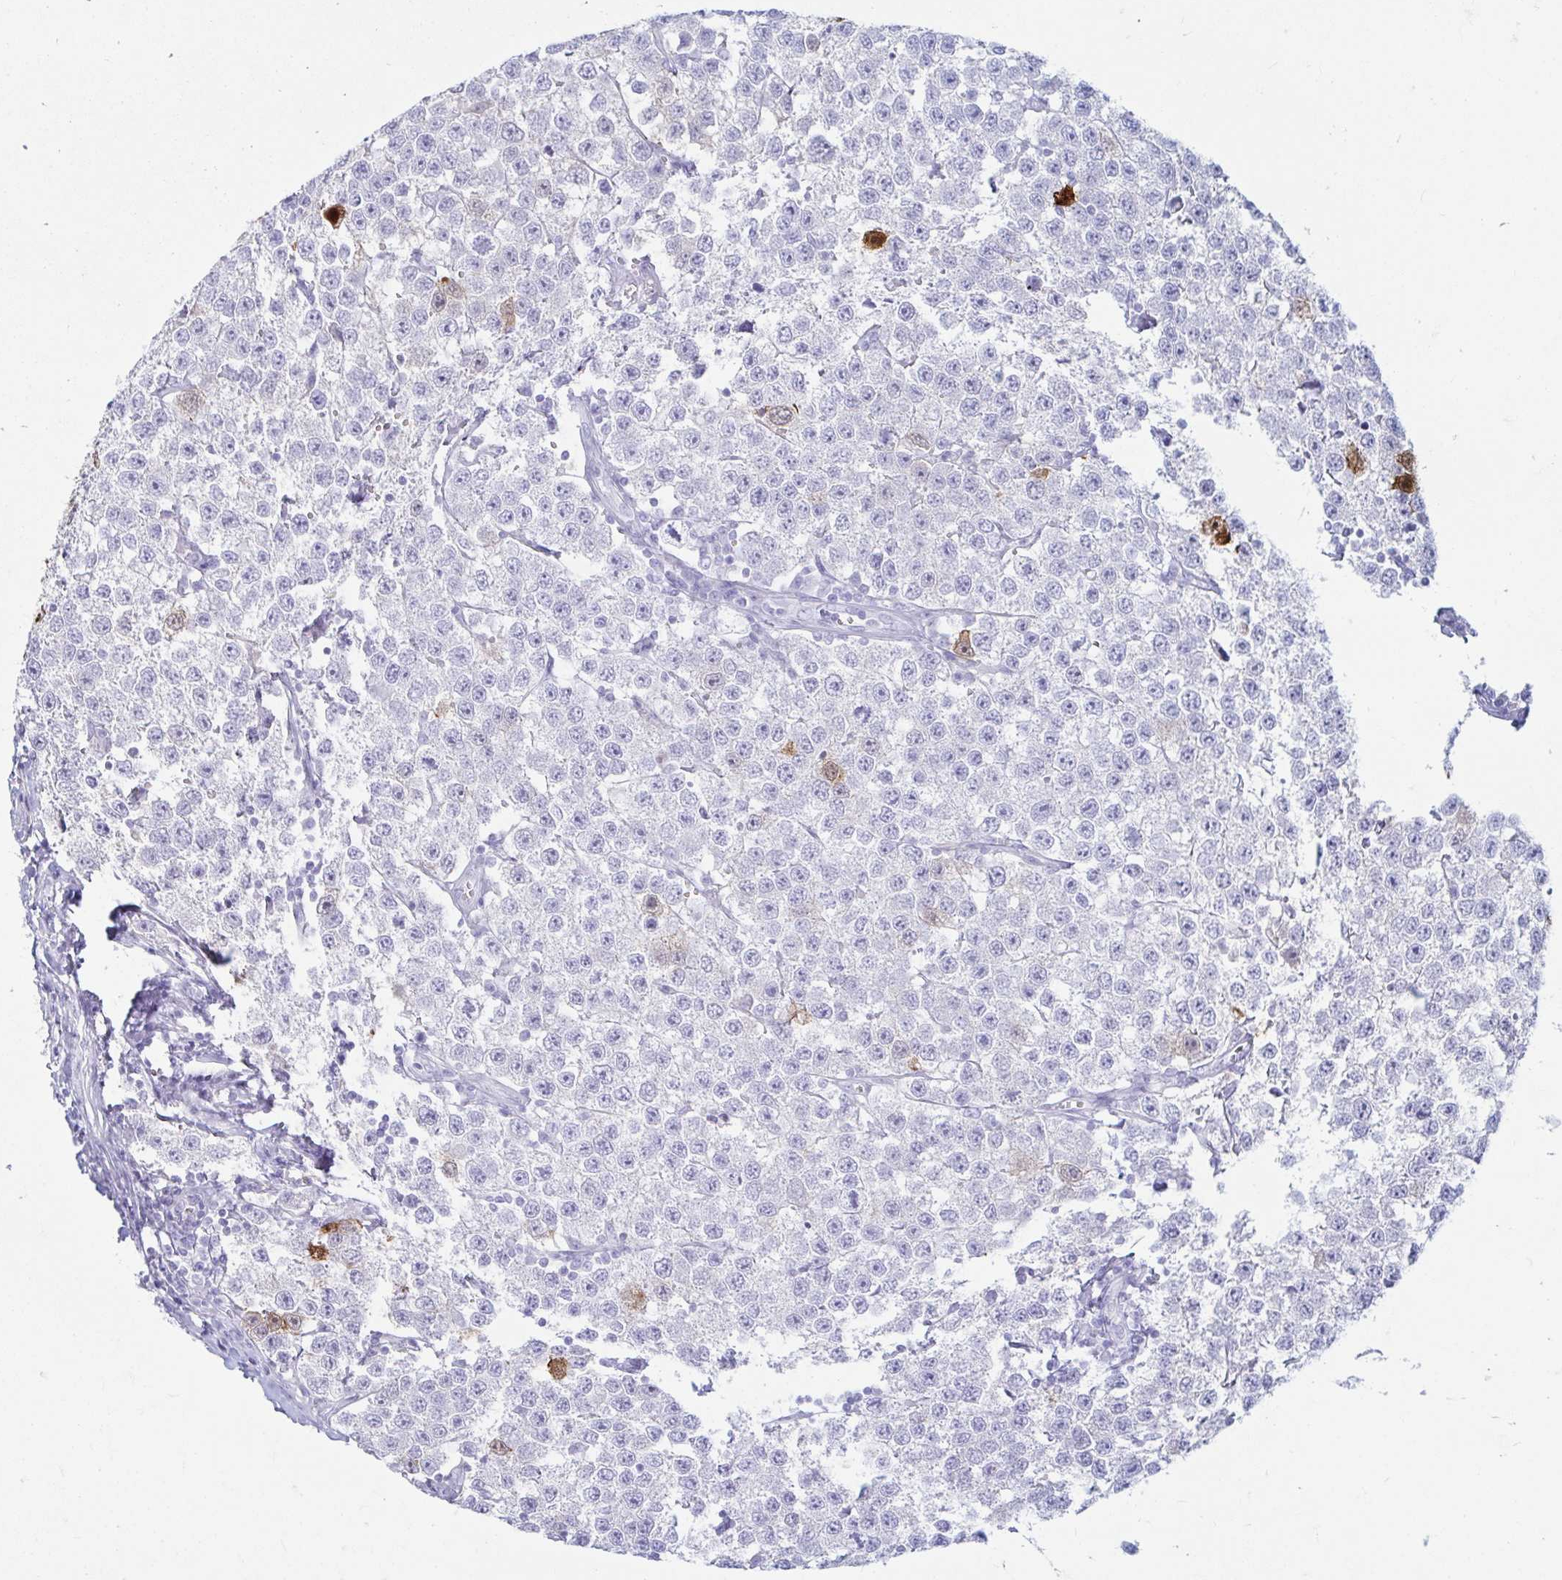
{"staining": {"intensity": "strong", "quantity": "<25%", "location": "cytoplasmic/membranous,nuclear"}, "tissue": "testis cancer", "cell_type": "Tumor cells", "image_type": "cancer", "snomed": [{"axis": "morphology", "description": "Seminoma, NOS"}, {"axis": "topography", "description": "Testis"}], "caption": "Brown immunohistochemical staining in testis seminoma exhibits strong cytoplasmic/membranous and nuclear staining in approximately <25% of tumor cells.", "gene": "ERICH6", "patient": {"sex": "male", "age": 34}}